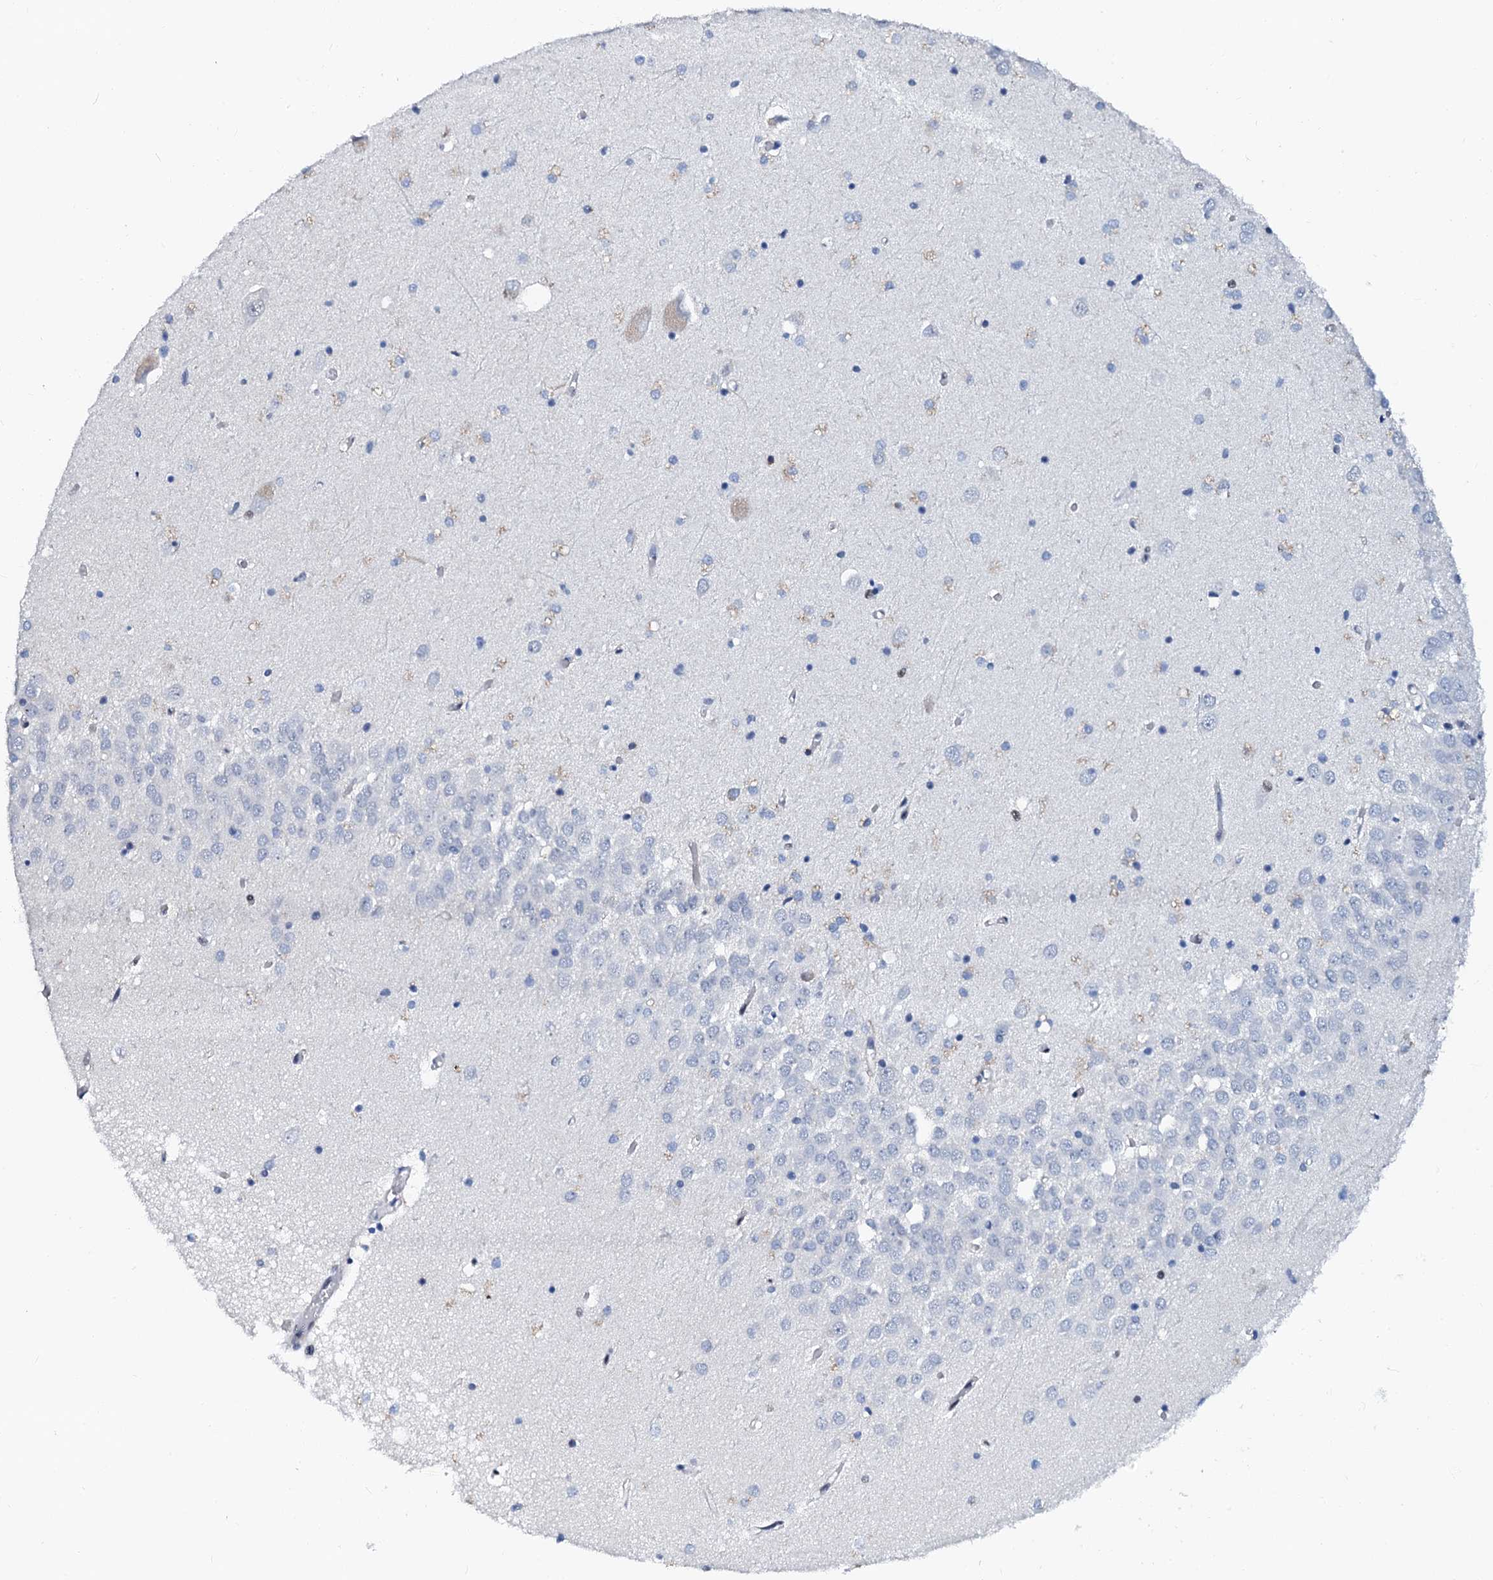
{"staining": {"intensity": "negative", "quantity": "none", "location": "none"}, "tissue": "hippocampus", "cell_type": "Glial cells", "image_type": "normal", "snomed": [{"axis": "morphology", "description": "Normal tissue, NOS"}, {"axis": "topography", "description": "Hippocampus"}], "caption": "Human hippocampus stained for a protein using immunohistochemistry (IHC) demonstrates no expression in glial cells.", "gene": "SLTM", "patient": {"sex": "male", "age": 70}}